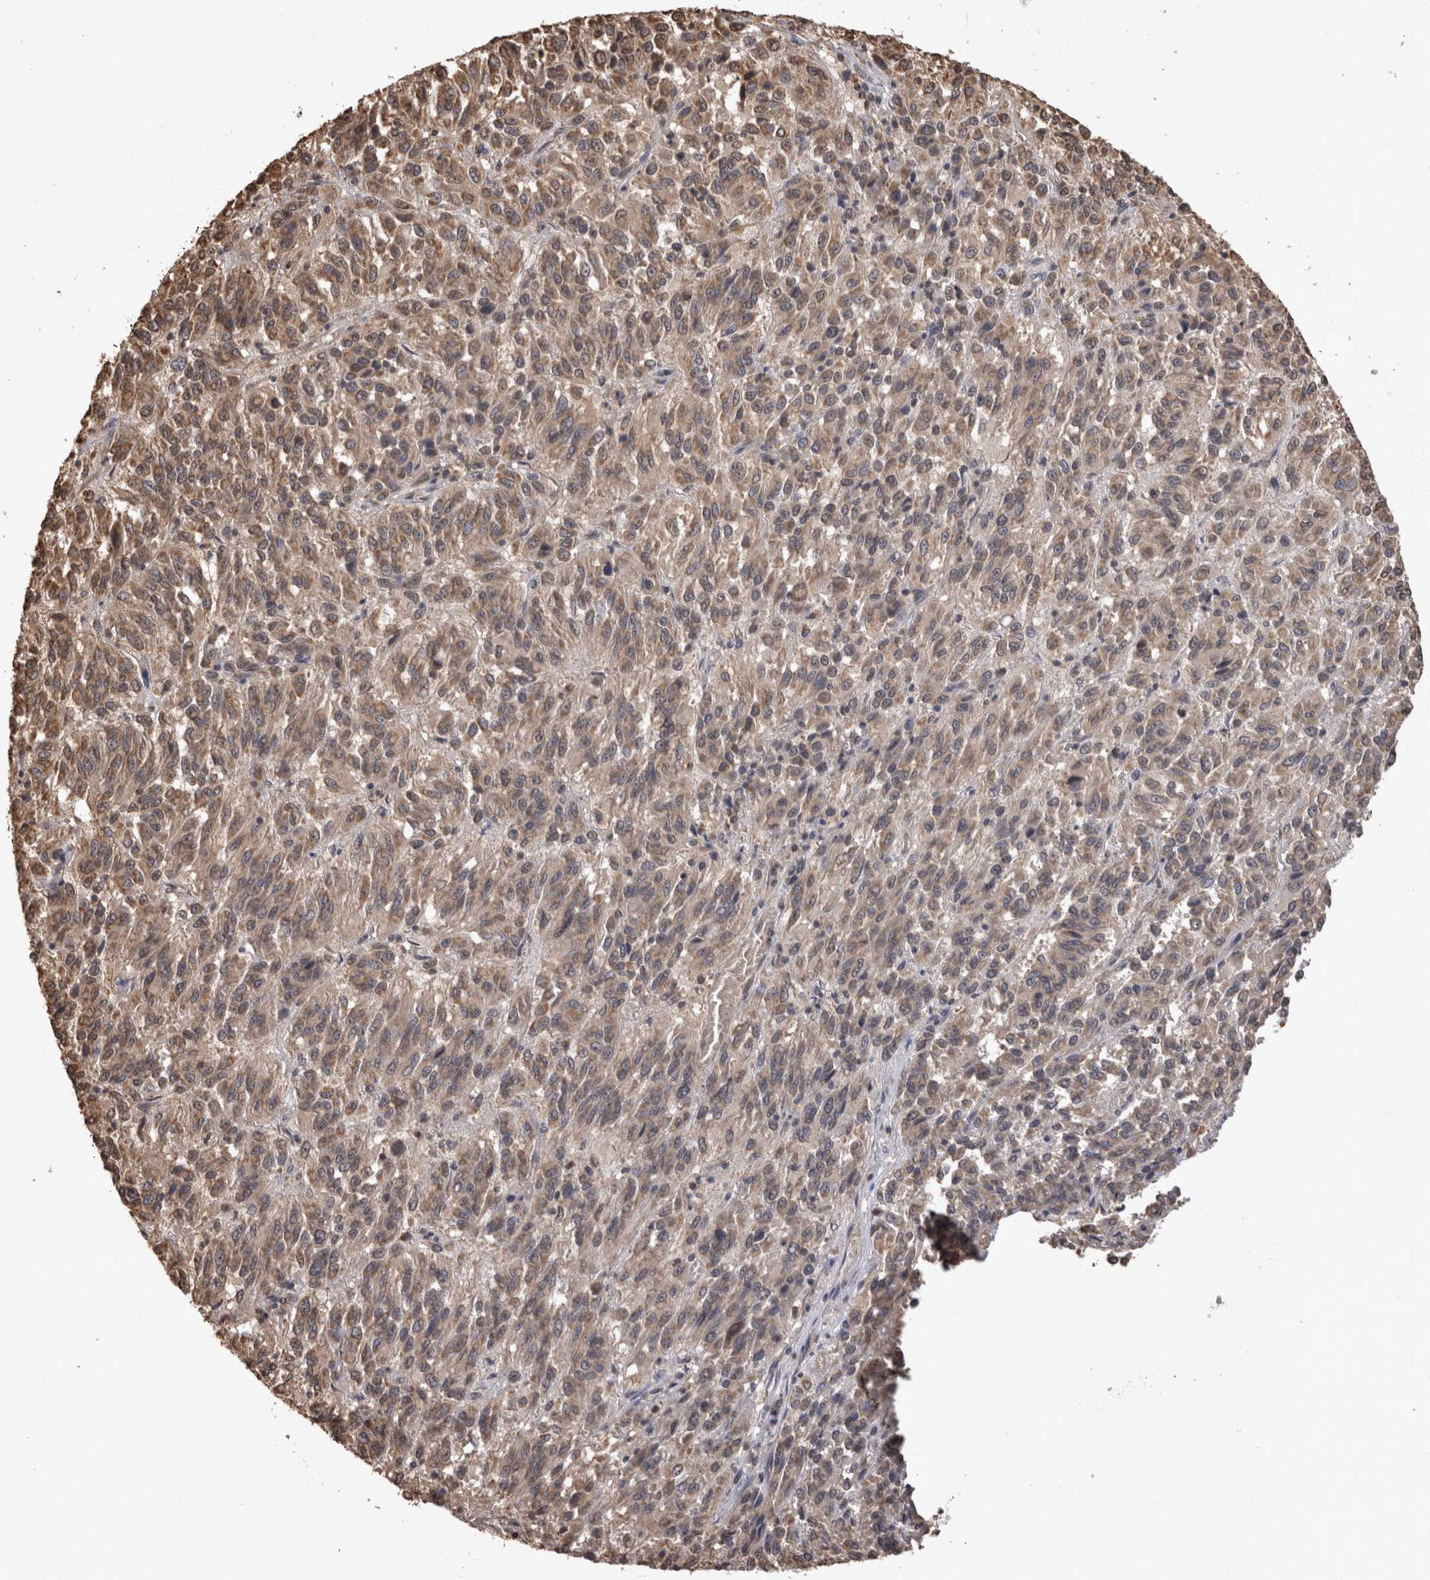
{"staining": {"intensity": "moderate", "quantity": ">75%", "location": "cytoplasmic/membranous"}, "tissue": "melanoma", "cell_type": "Tumor cells", "image_type": "cancer", "snomed": [{"axis": "morphology", "description": "Malignant melanoma, Metastatic site"}, {"axis": "topography", "description": "Lung"}], "caption": "IHC histopathology image of human malignant melanoma (metastatic site) stained for a protein (brown), which shows medium levels of moderate cytoplasmic/membranous expression in about >75% of tumor cells.", "gene": "SOCS5", "patient": {"sex": "male", "age": 64}}